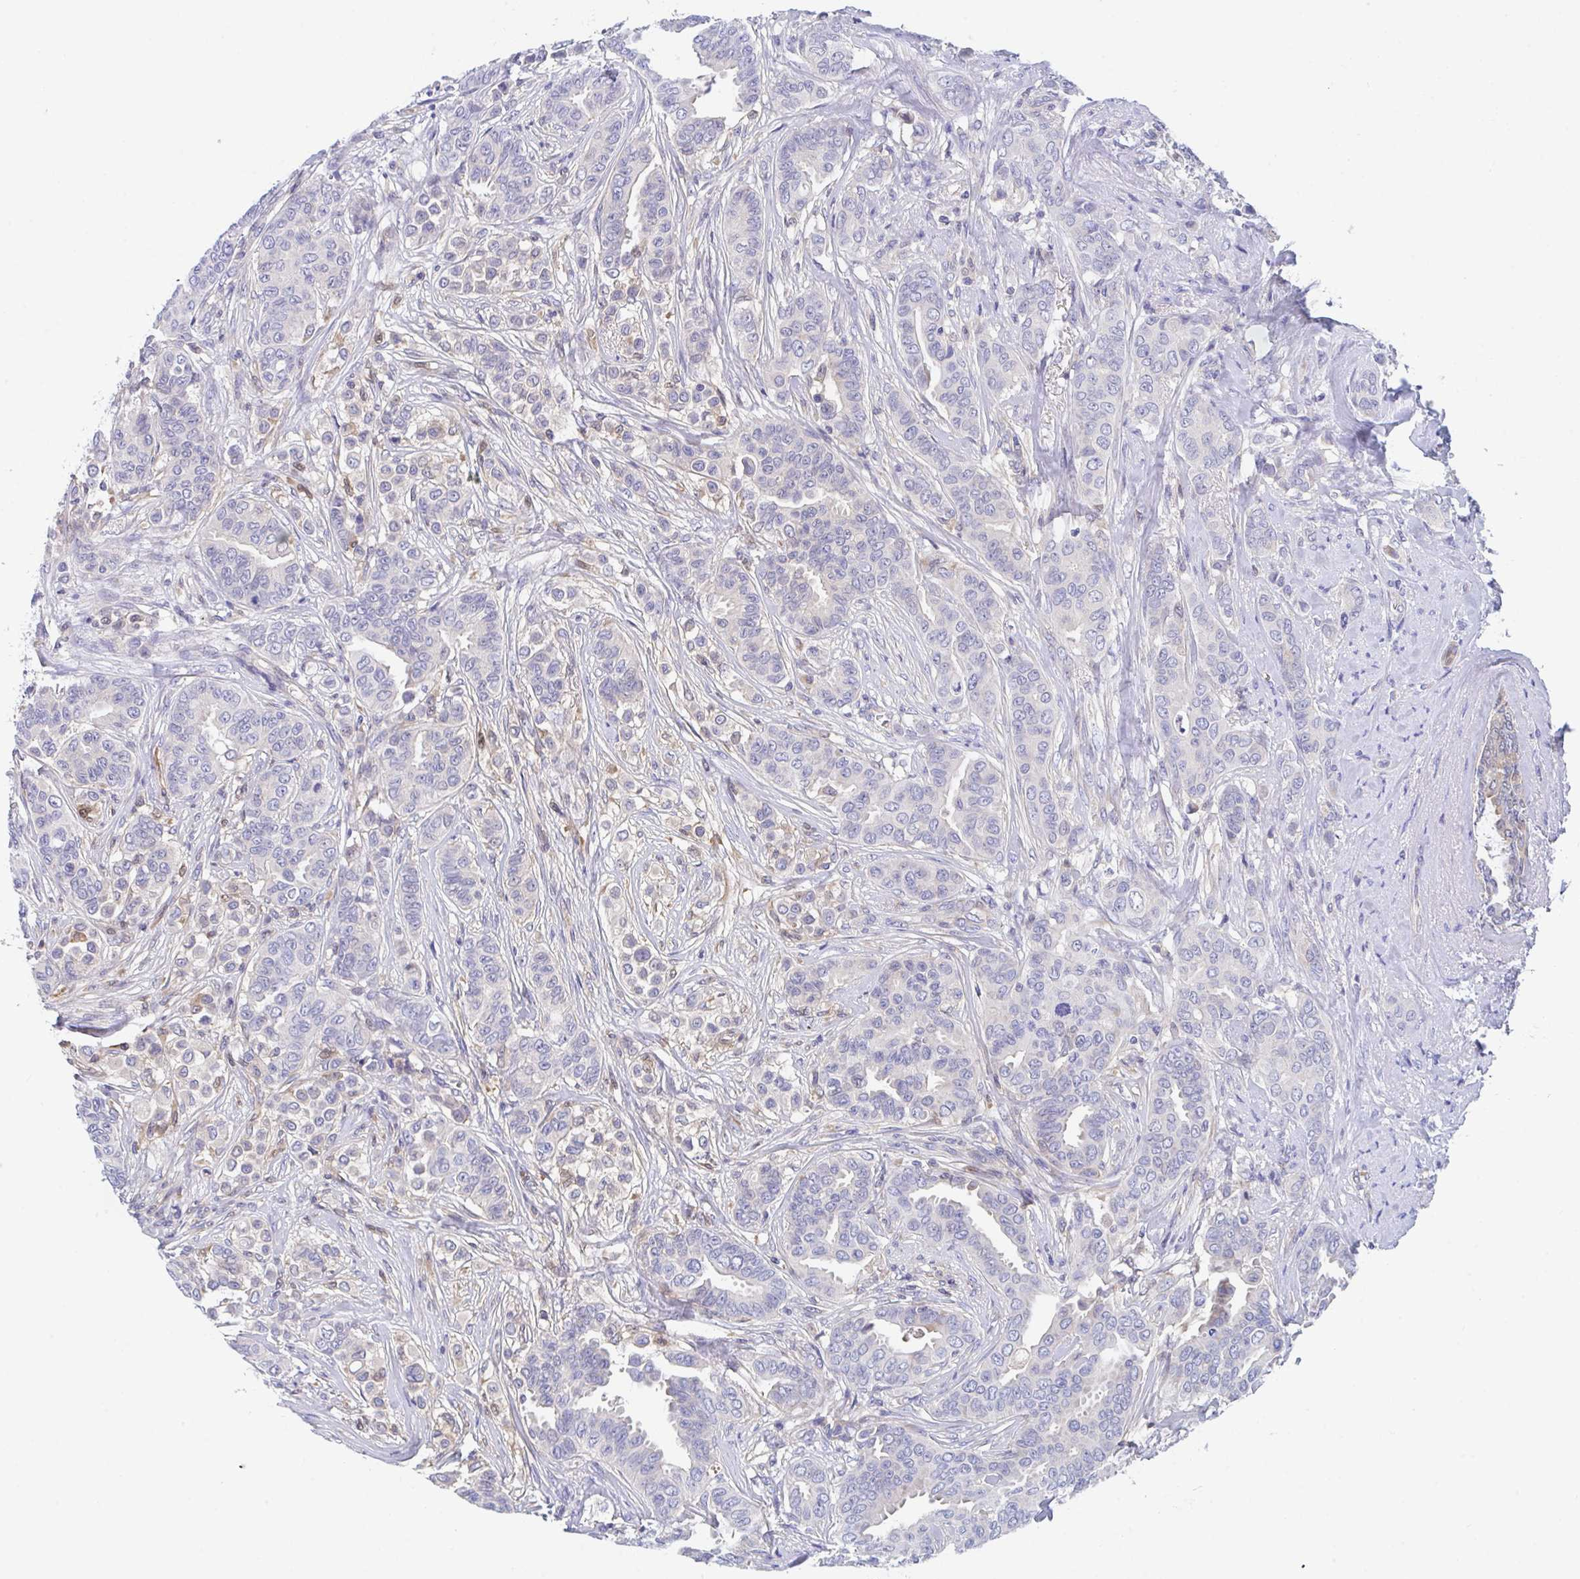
{"staining": {"intensity": "negative", "quantity": "none", "location": "none"}, "tissue": "breast cancer", "cell_type": "Tumor cells", "image_type": "cancer", "snomed": [{"axis": "morphology", "description": "Duct carcinoma"}, {"axis": "topography", "description": "Breast"}], "caption": "Tumor cells are negative for protein expression in human breast cancer.", "gene": "P2RX3", "patient": {"sex": "female", "age": 45}}